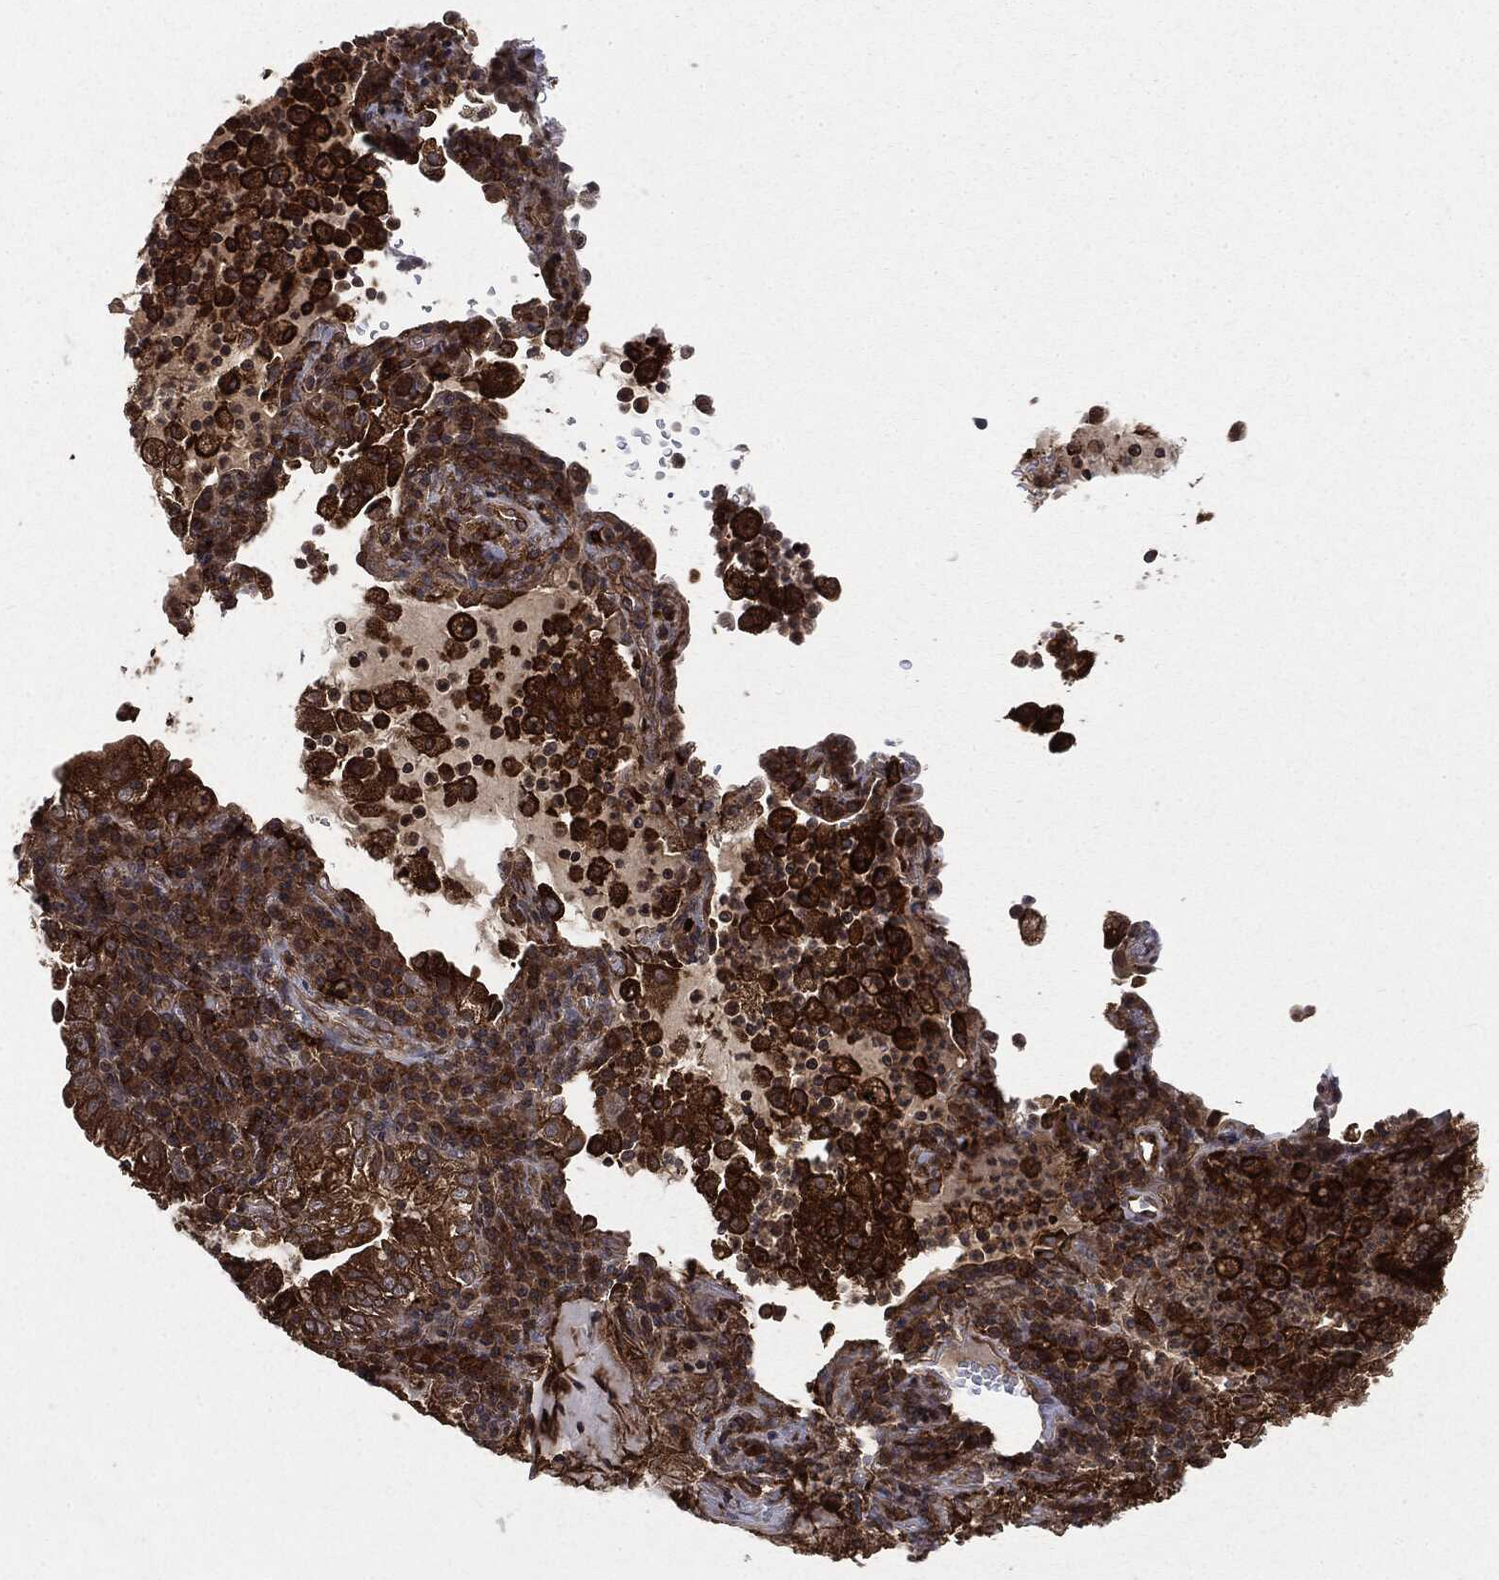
{"staining": {"intensity": "strong", "quantity": ">75%", "location": "cytoplasmic/membranous"}, "tissue": "lung cancer", "cell_type": "Tumor cells", "image_type": "cancer", "snomed": [{"axis": "morphology", "description": "Adenocarcinoma, NOS"}, {"axis": "topography", "description": "Lung"}], "caption": "Protein staining displays strong cytoplasmic/membranous staining in about >75% of tumor cells in lung adenocarcinoma.", "gene": "SNX5", "patient": {"sex": "female", "age": 73}}